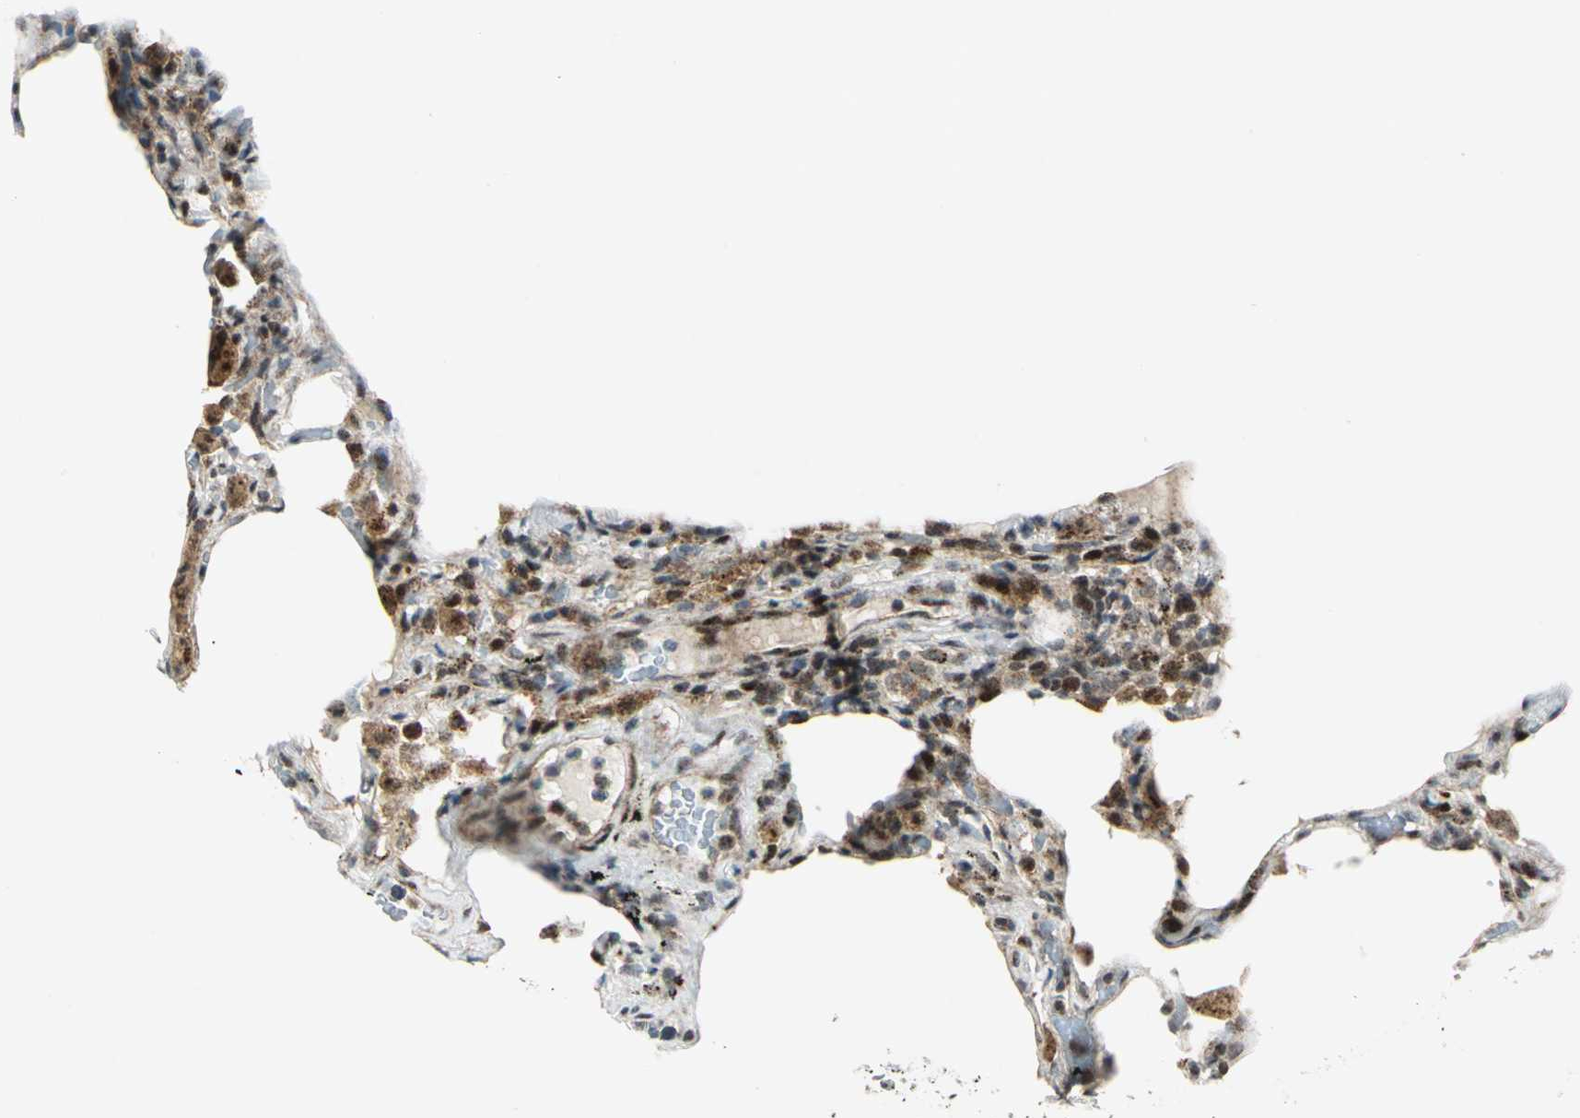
{"staining": {"intensity": "moderate", "quantity": ">75%", "location": "cytoplasmic/membranous,nuclear"}, "tissue": "lung", "cell_type": "Alveolar cells", "image_type": "normal", "snomed": [{"axis": "morphology", "description": "Normal tissue, NOS"}, {"axis": "topography", "description": "Lung"}], "caption": "Benign lung shows moderate cytoplasmic/membranous,nuclear expression in about >75% of alveolar cells The protein of interest is shown in brown color, while the nuclei are stained blue..", "gene": "ATP6V1A", "patient": {"sex": "male", "age": 59}}